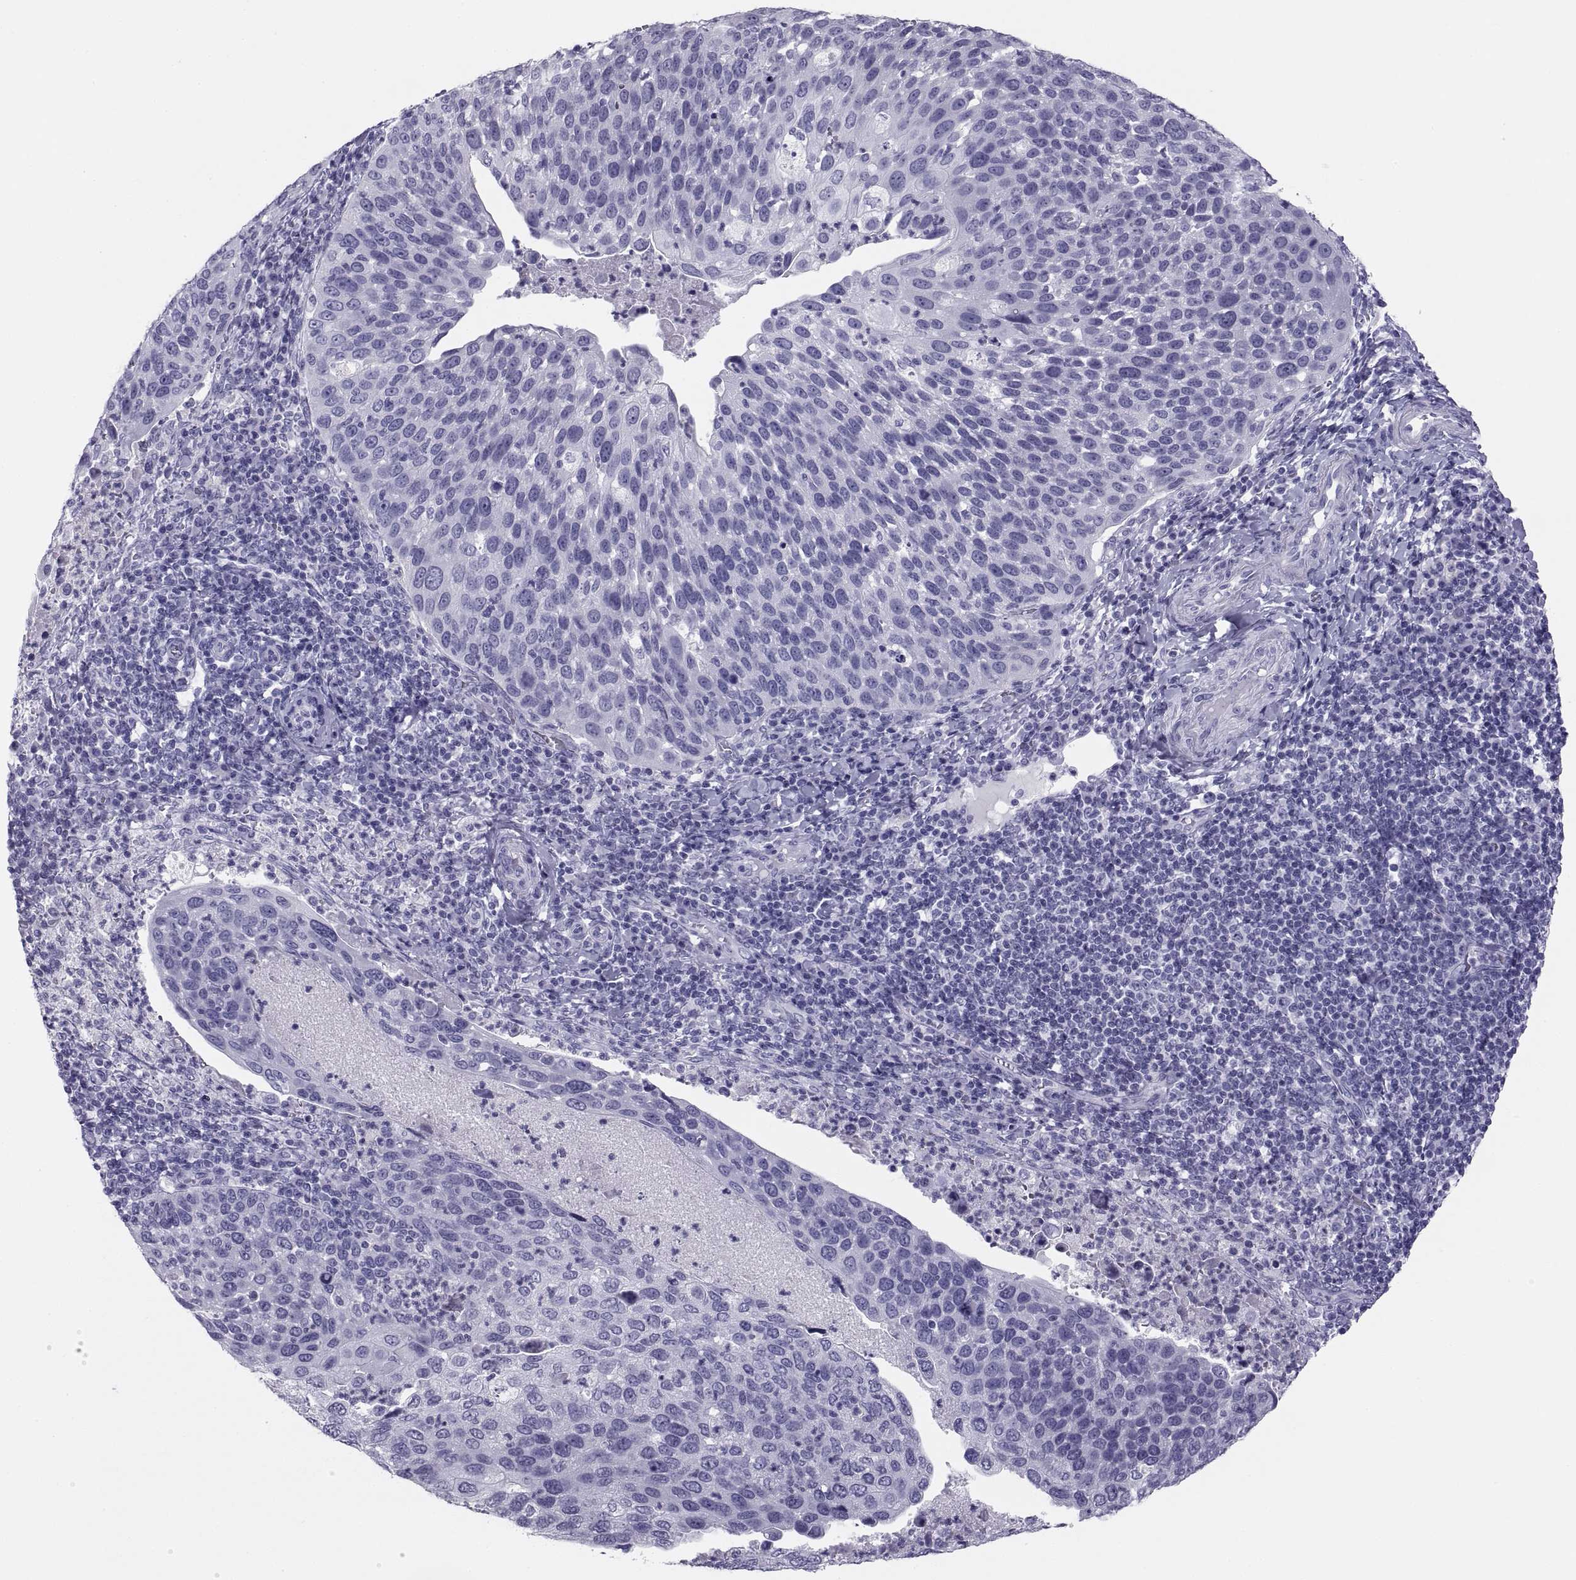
{"staining": {"intensity": "negative", "quantity": "none", "location": "none"}, "tissue": "cervical cancer", "cell_type": "Tumor cells", "image_type": "cancer", "snomed": [{"axis": "morphology", "description": "Squamous cell carcinoma, NOS"}, {"axis": "topography", "description": "Cervix"}], "caption": "A histopathology image of human cervical cancer (squamous cell carcinoma) is negative for staining in tumor cells.", "gene": "PAX2", "patient": {"sex": "female", "age": 54}}